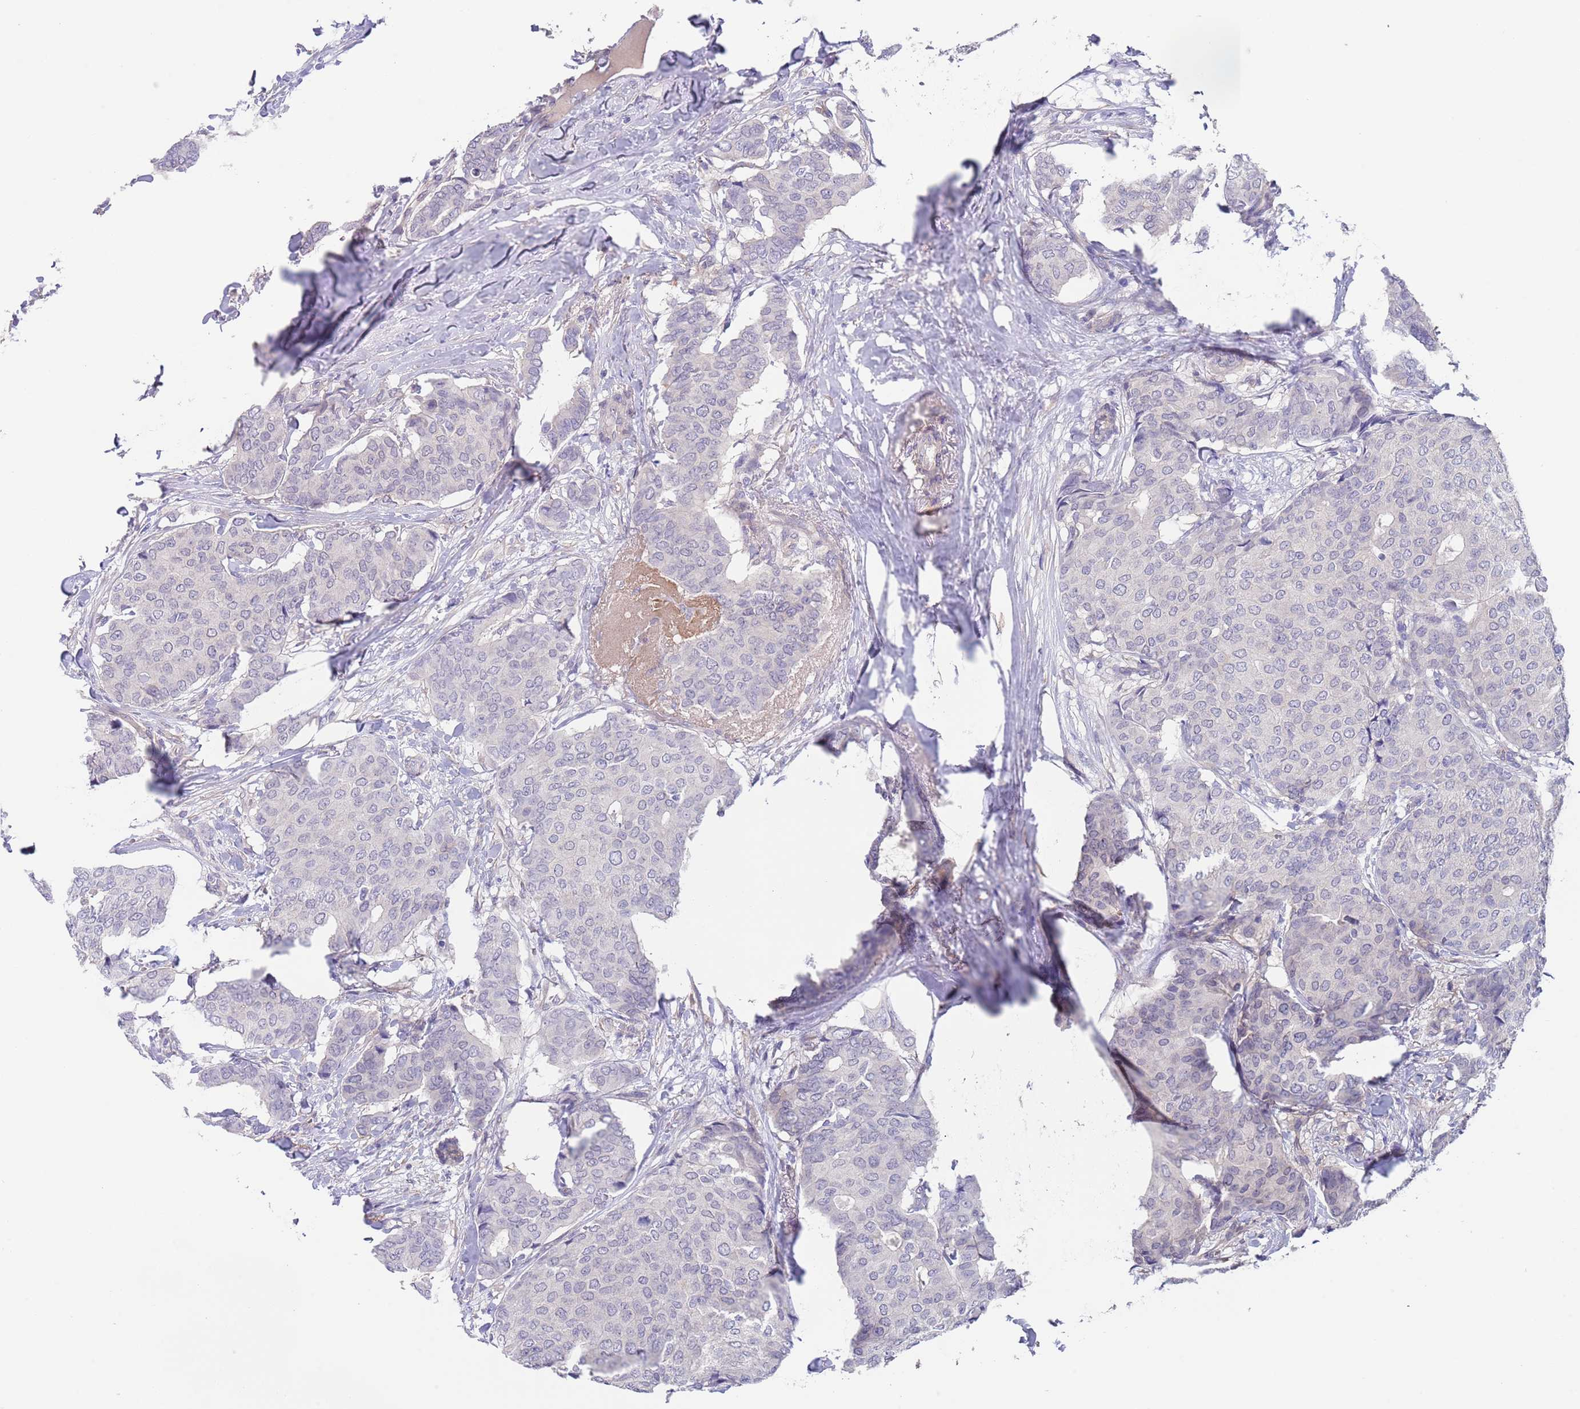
{"staining": {"intensity": "negative", "quantity": "none", "location": "none"}, "tissue": "breast cancer", "cell_type": "Tumor cells", "image_type": "cancer", "snomed": [{"axis": "morphology", "description": "Duct carcinoma"}, {"axis": "topography", "description": "Breast"}], "caption": "This image is of infiltrating ductal carcinoma (breast) stained with immunohistochemistry to label a protein in brown with the nuclei are counter-stained blue. There is no staining in tumor cells. (Stains: DAB immunohistochemistry with hematoxylin counter stain, Microscopy: brightfield microscopy at high magnification).", "gene": "RNF169", "patient": {"sex": "female", "age": 75}}